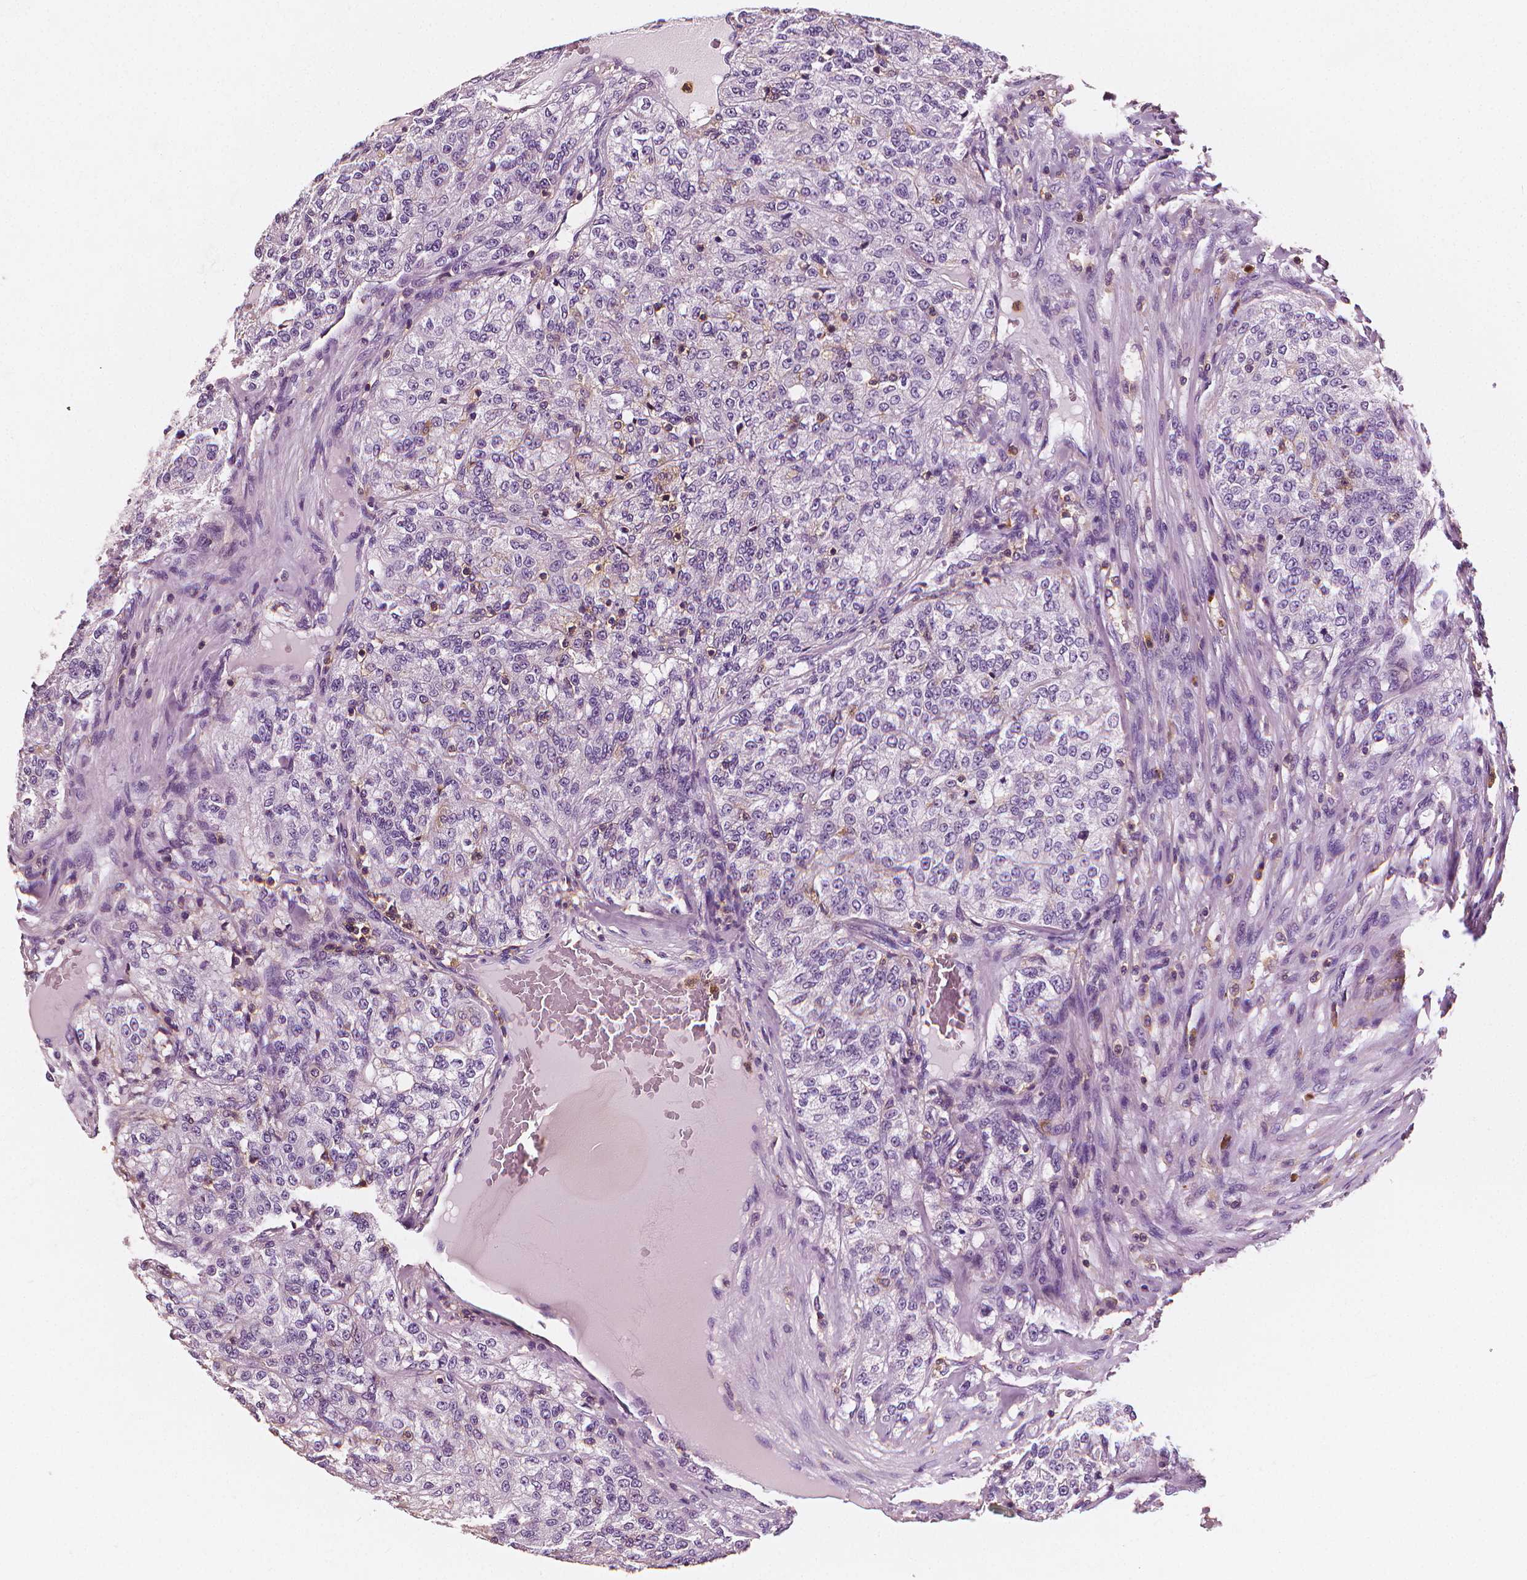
{"staining": {"intensity": "negative", "quantity": "none", "location": "none"}, "tissue": "renal cancer", "cell_type": "Tumor cells", "image_type": "cancer", "snomed": [{"axis": "morphology", "description": "Adenocarcinoma, NOS"}, {"axis": "topography", "description": "Kidney"}], "caption": "A photomicrograph of renal cancer stained for a protein displays no brown staining in tumor cells.", "gene": "PTPRC", "patient": {"sex": "female", "age": 63}}